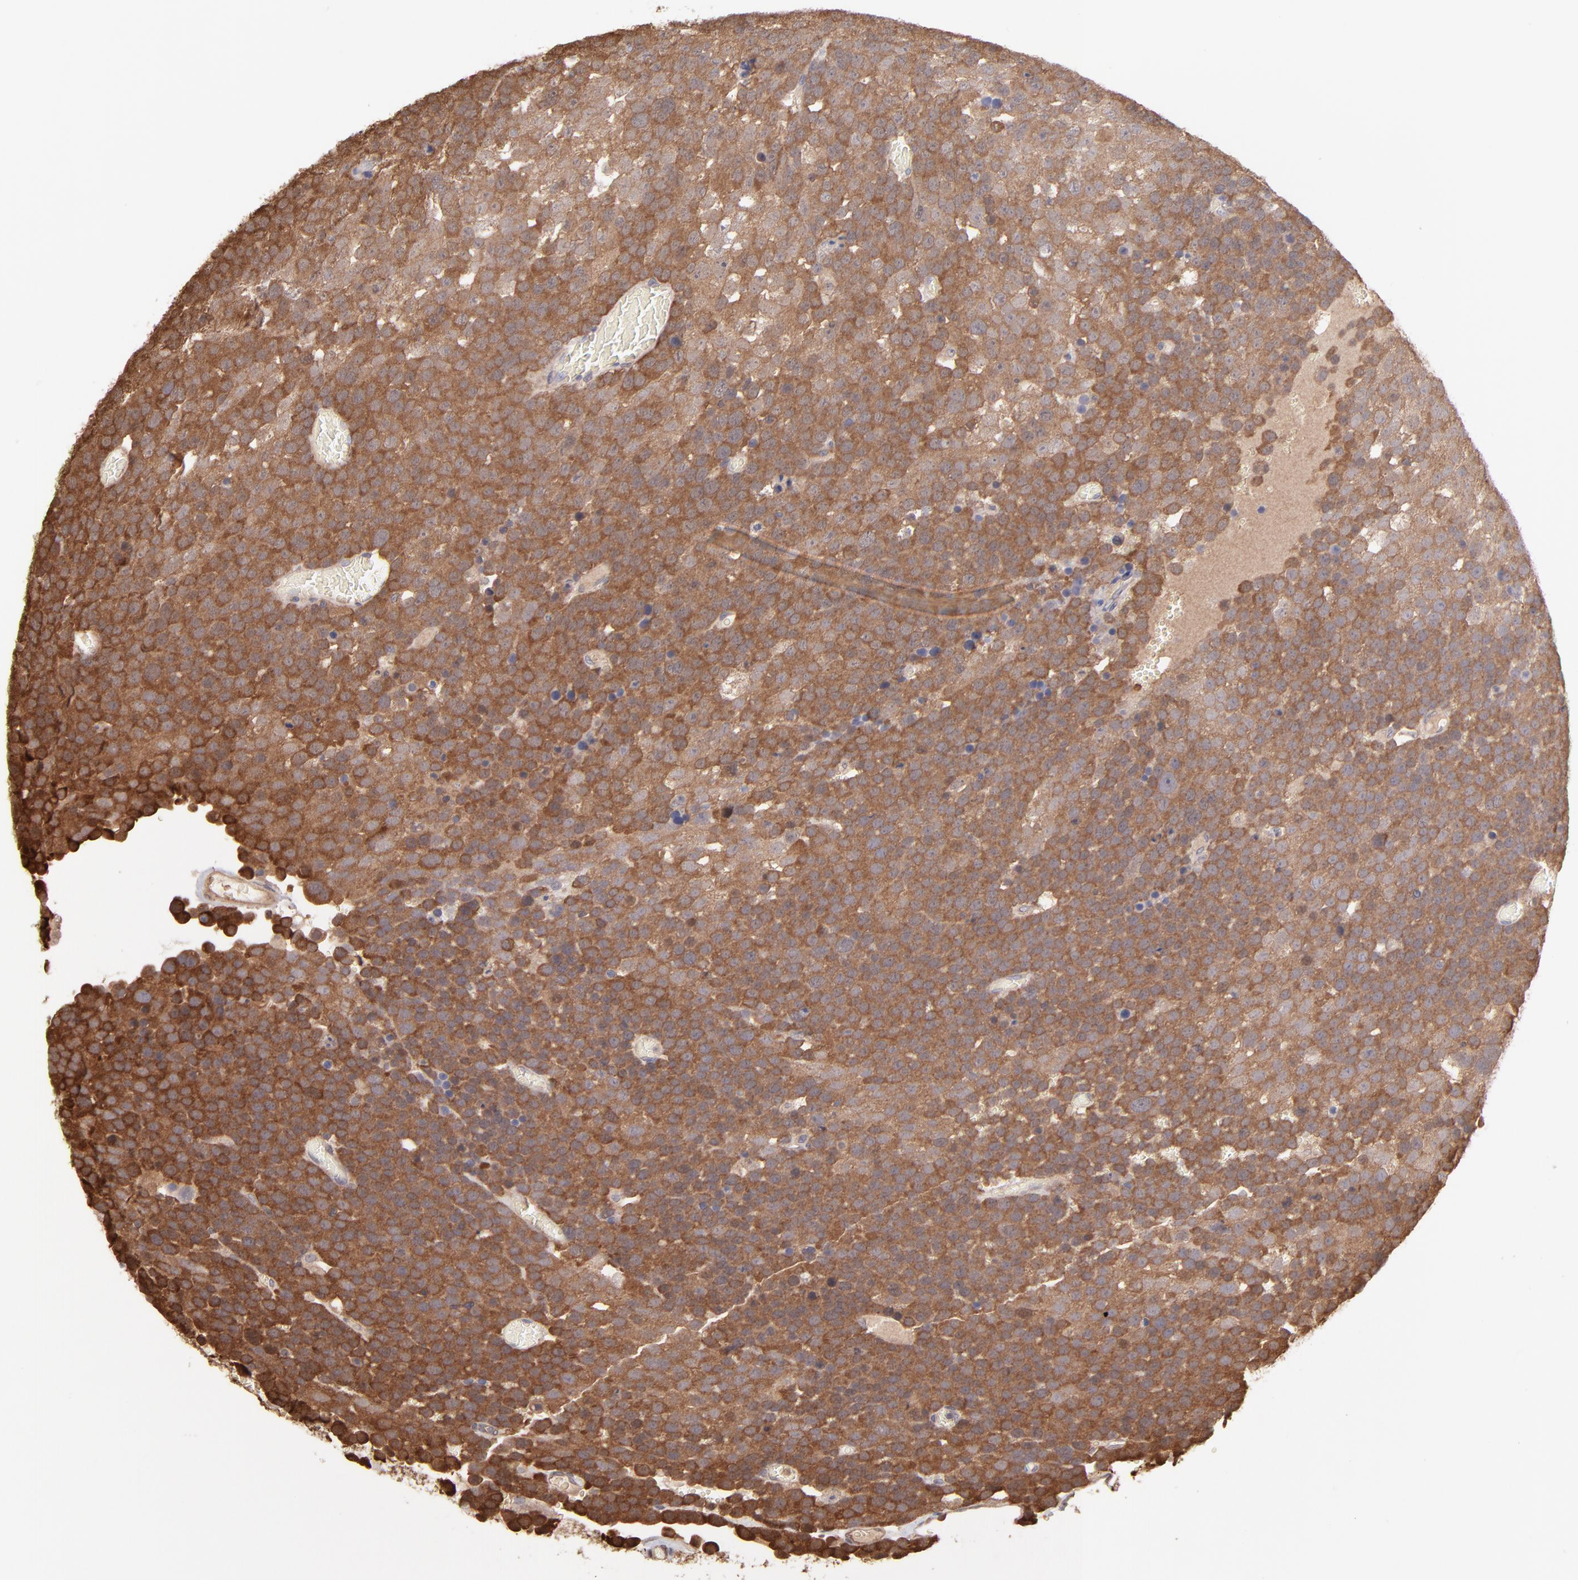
{"staining": {"intensity": "strong", "quantity": ">75%", "location": "cytoplasmic/membranous"}, "tissue": "testis cancer", "cell_type": "Tumor cells", "image_type": "cancer", "snomed": [{"axis": "morphology", "description": "Seminoma, NOS"}, {"axis": "topography", "description": "Testis"}], "caption": "This is a micrograph of immunohistochemistry (IHC) staining of testis cancer, which shows strong staining in the cytoplasmic/membranous of tumor cells.", "gene": "MAP2K2", "patient": {"sex": "male", "age": 71}}